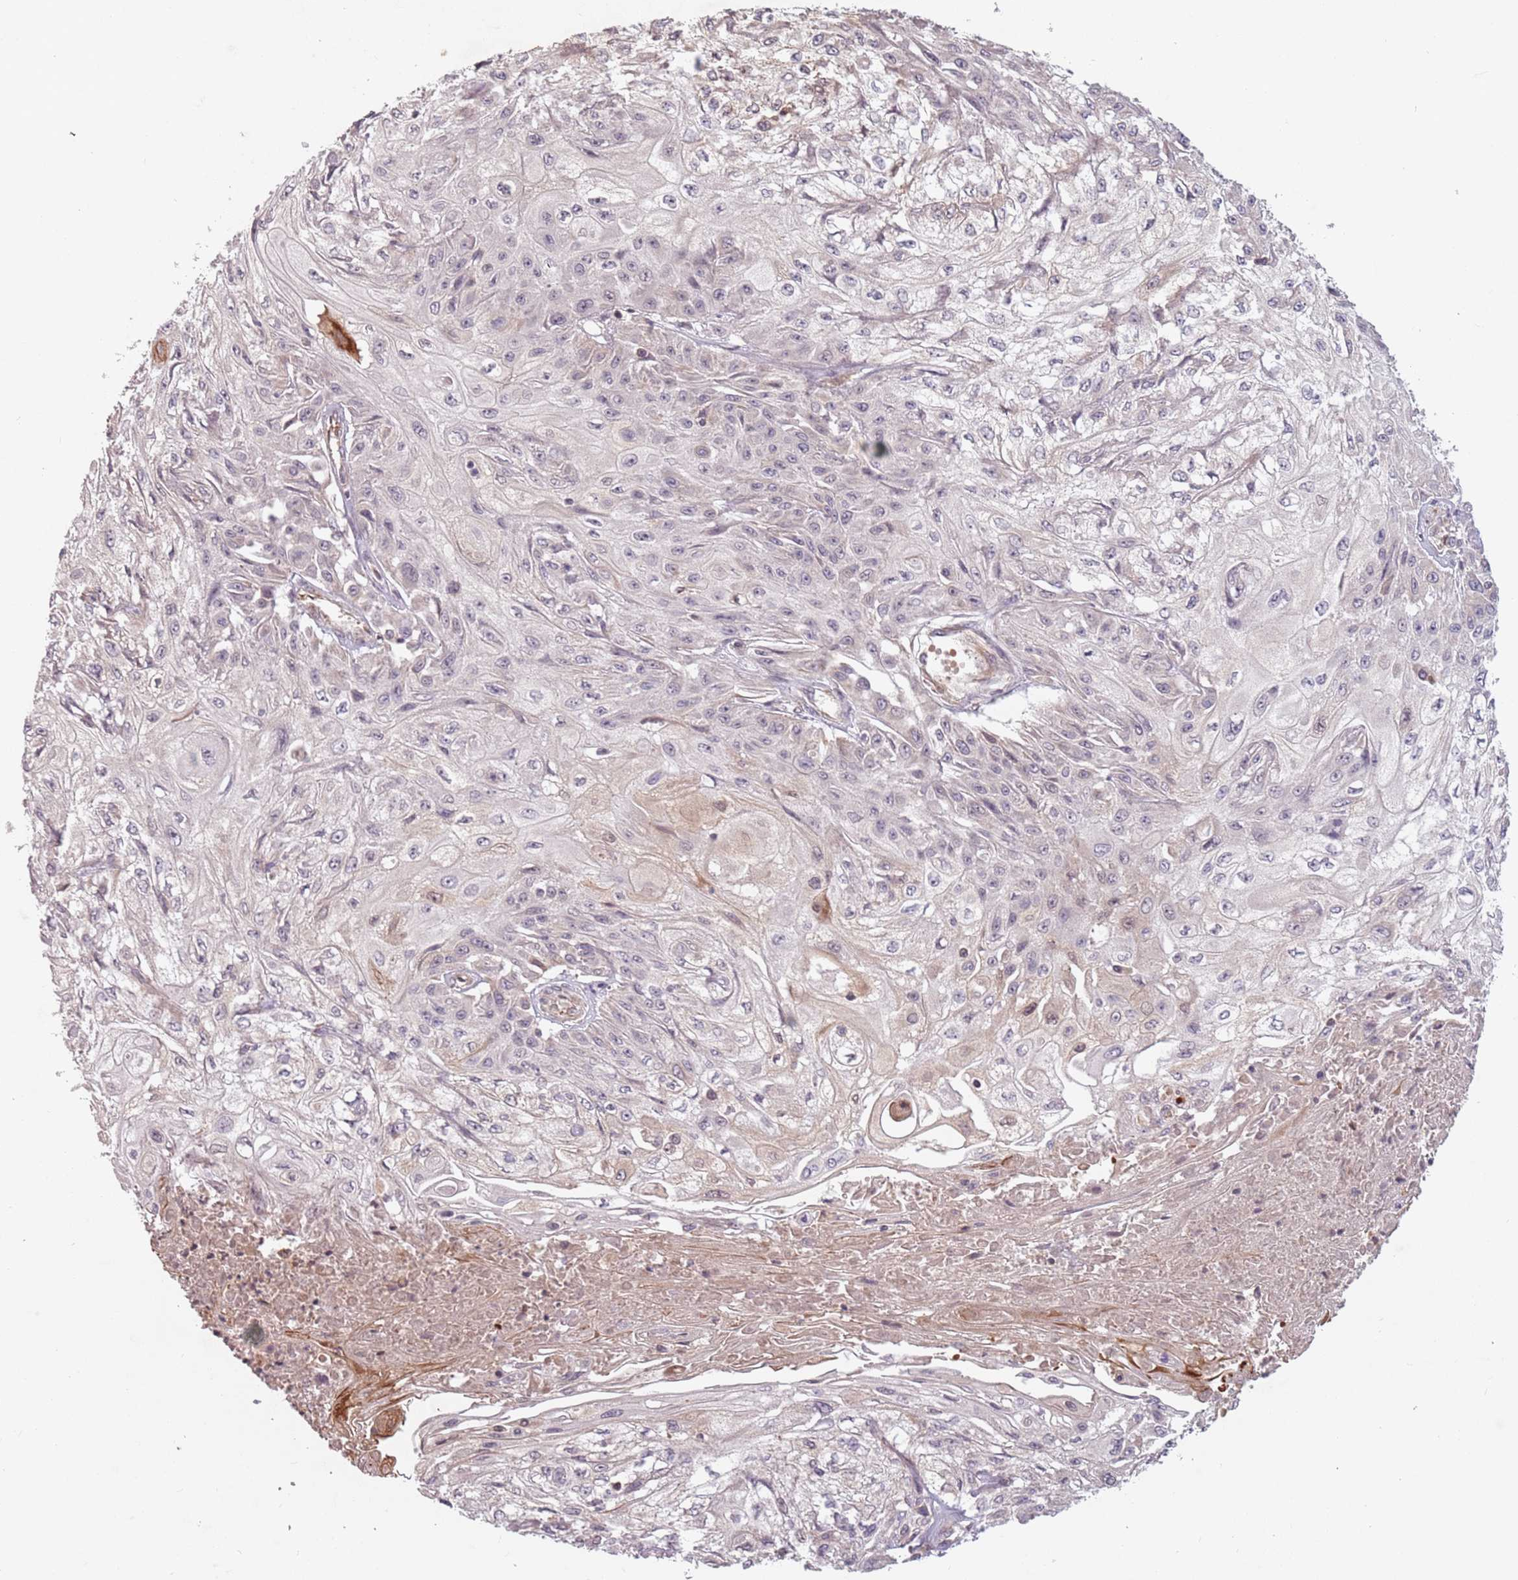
{"staining": {"intensity": "negative", "quantity": "none", "location": "none"}, "tissue": "skin cancer", "cell_type": "Tumor cells", "image_type": "cancer", "snomed": [{"axis": "morphology", "description": "Squamous cell carcinoma, NOS"}, {"axis": "morphology", "description": "Squamous cell carcinoma, metastatic, NOS"}, {"axis": "topography", "description": "Skin"}, {"axis": "topography", "description": "Lymph node"}], "caption": "Human squamous cell carcinoma (skin) stained for a protein using IHC displays no positivity in tumor cells.", "gene": "GPR180", "patient": {"sex": "male", "age": 75}}